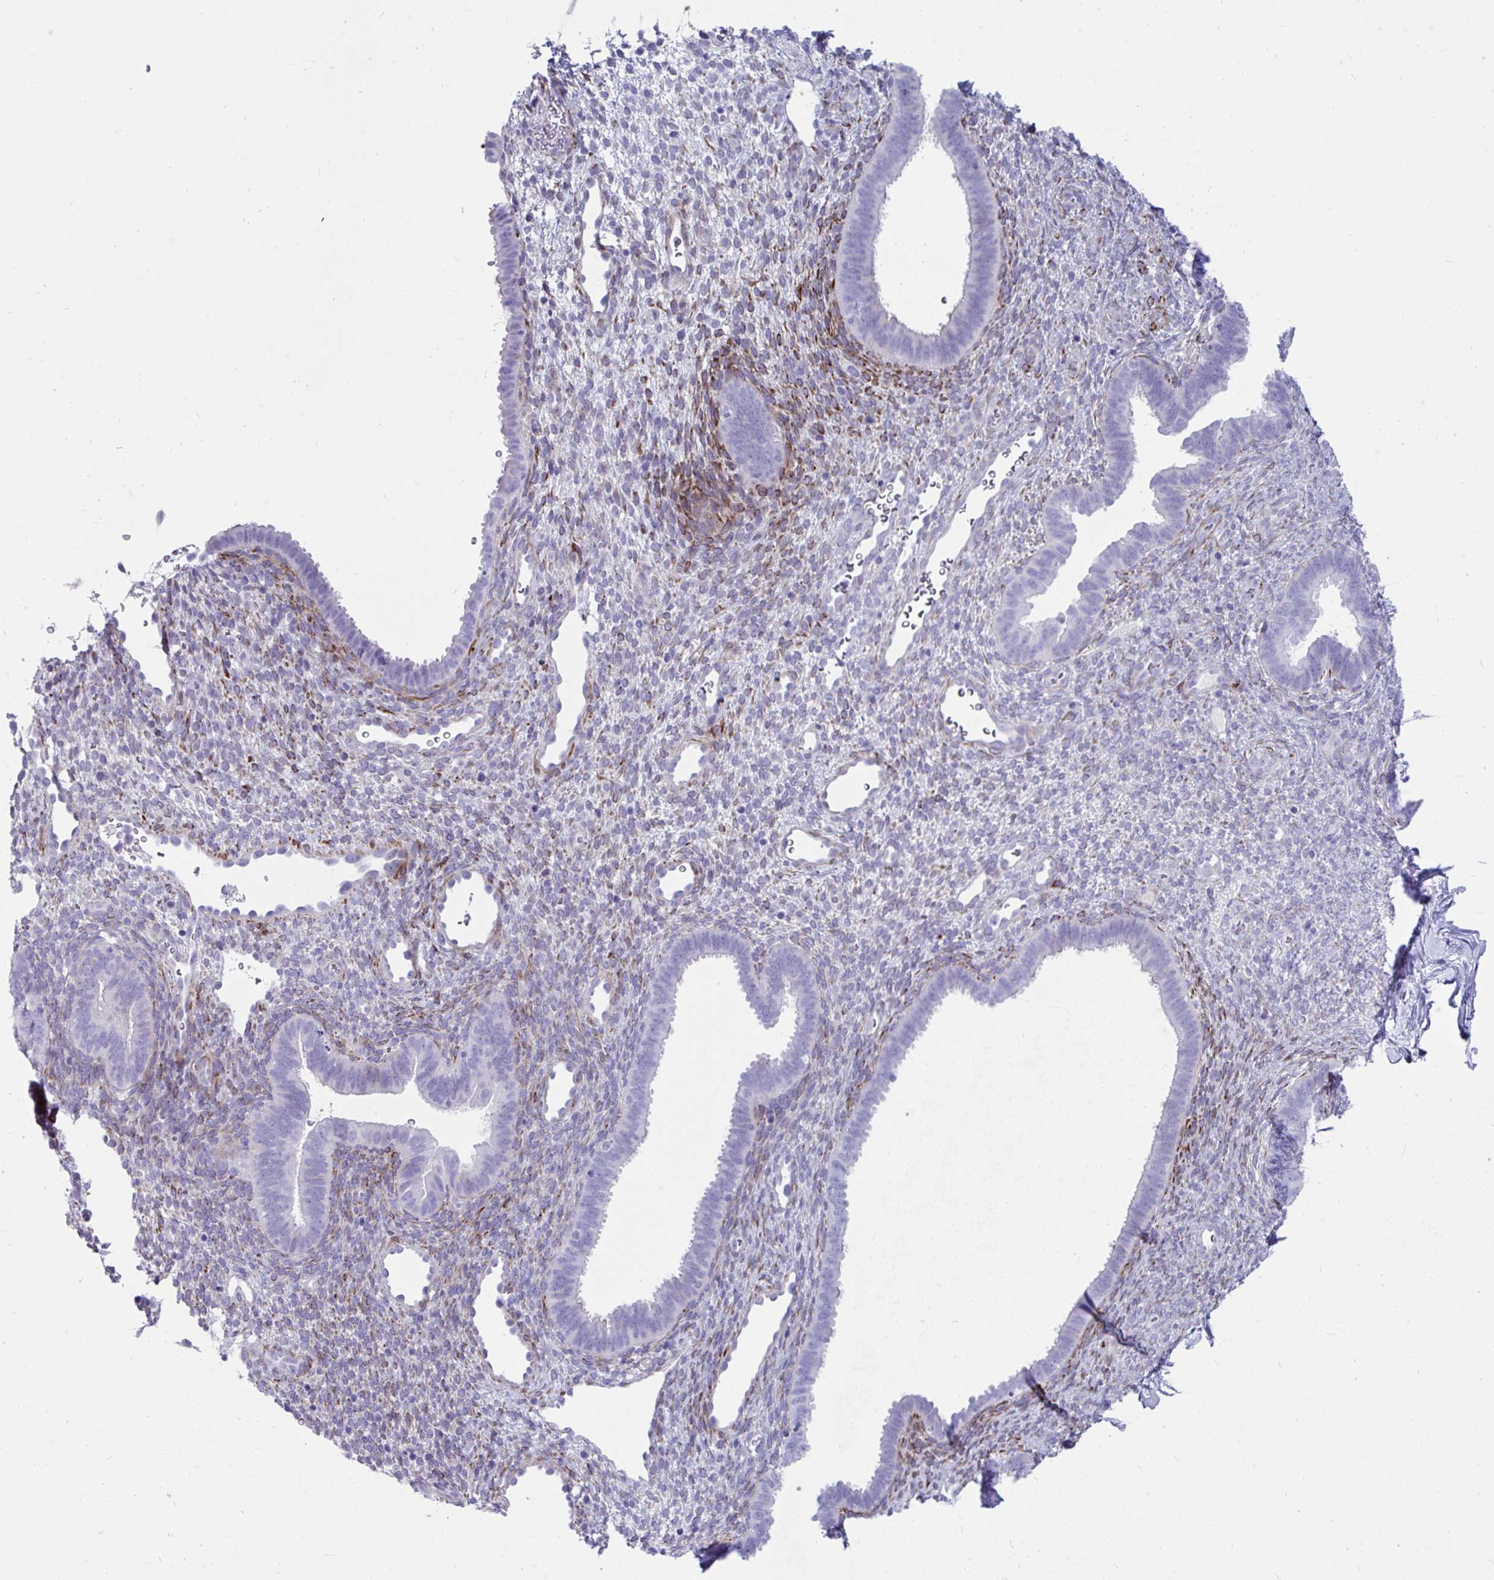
{"staining": {"intensity": "negative", "quantity": "none", "location": "none"}, "tissue": "endometrium", "cell_type": "Cells in endometrial stroma", "image_type": "normal", "snomed": [{"axis": "morphology", "description": "Normal tissue, NOS"}, {"axis": "topography", "description": "Endometrium"}], "caption": "A high-resolution histopathology image shows IHC staining of normal endometrium, which reveals no significant positivity in cells in endometrial stroma.", "gene": "GRXCR2", "patient": {"sex": "female", "age": 34}}